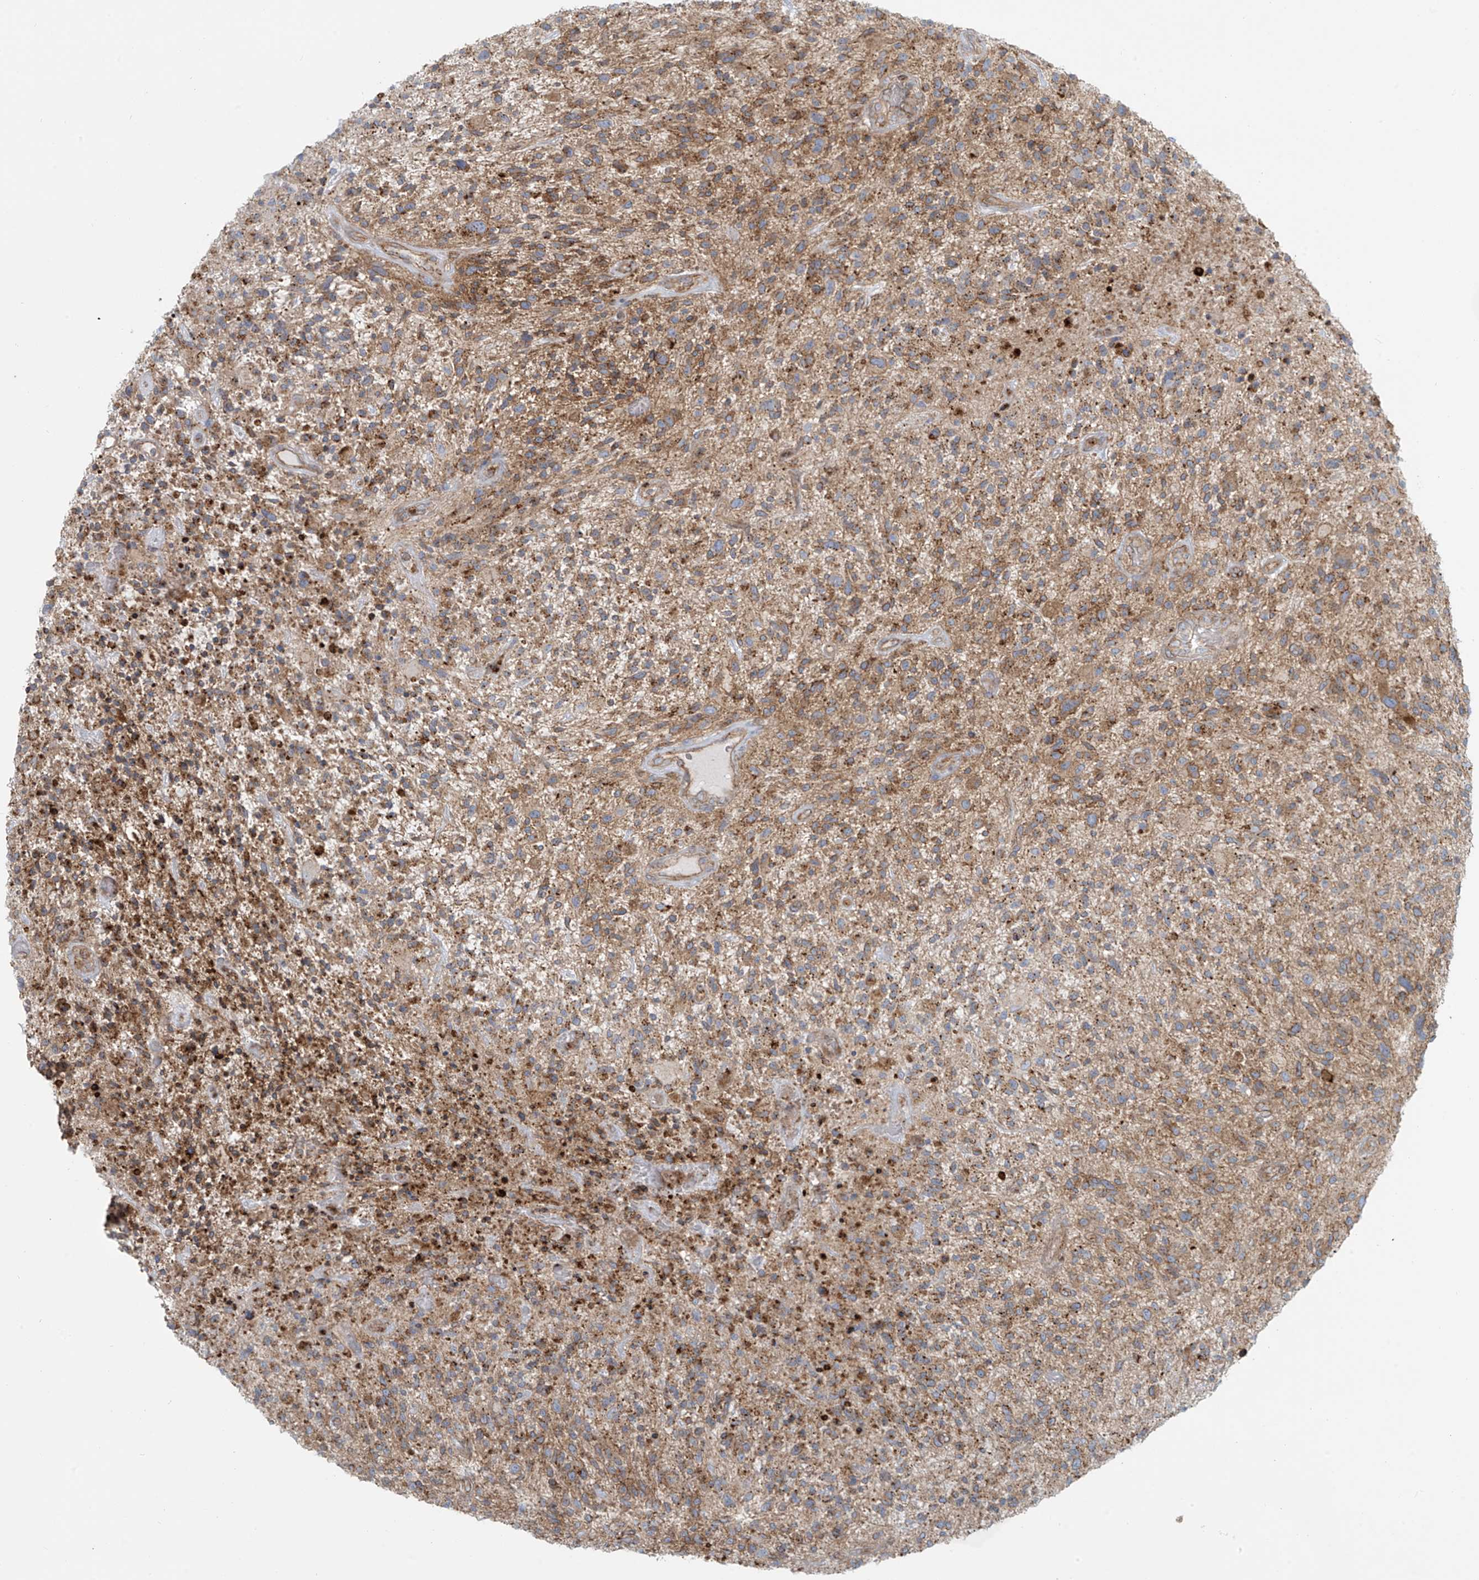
{"staining": {"intensity": "moderate", "quantity": ">75%", "location": "cytoplasmic/membranous"}, "tissue": "glioma", "cell_type": "Tumor cells", "image_type": "cancer", "snomed": [{"axis": "morphology", "description": "Glioma, malignant, High grade"}, {"axis": "topography", "description": "Brain"}], "caption": "High-magnification brightfield microscopy of malignant high-grade glioma stained with DAB (brown) and counterstained with hematoxylin (blue). tumor cells exhibit moderate cytoplasmic/membranous expression is identified in approximately>75% of cells.", "gene": "LZTS3", "patient": {"sex": "male", "age": 47}}